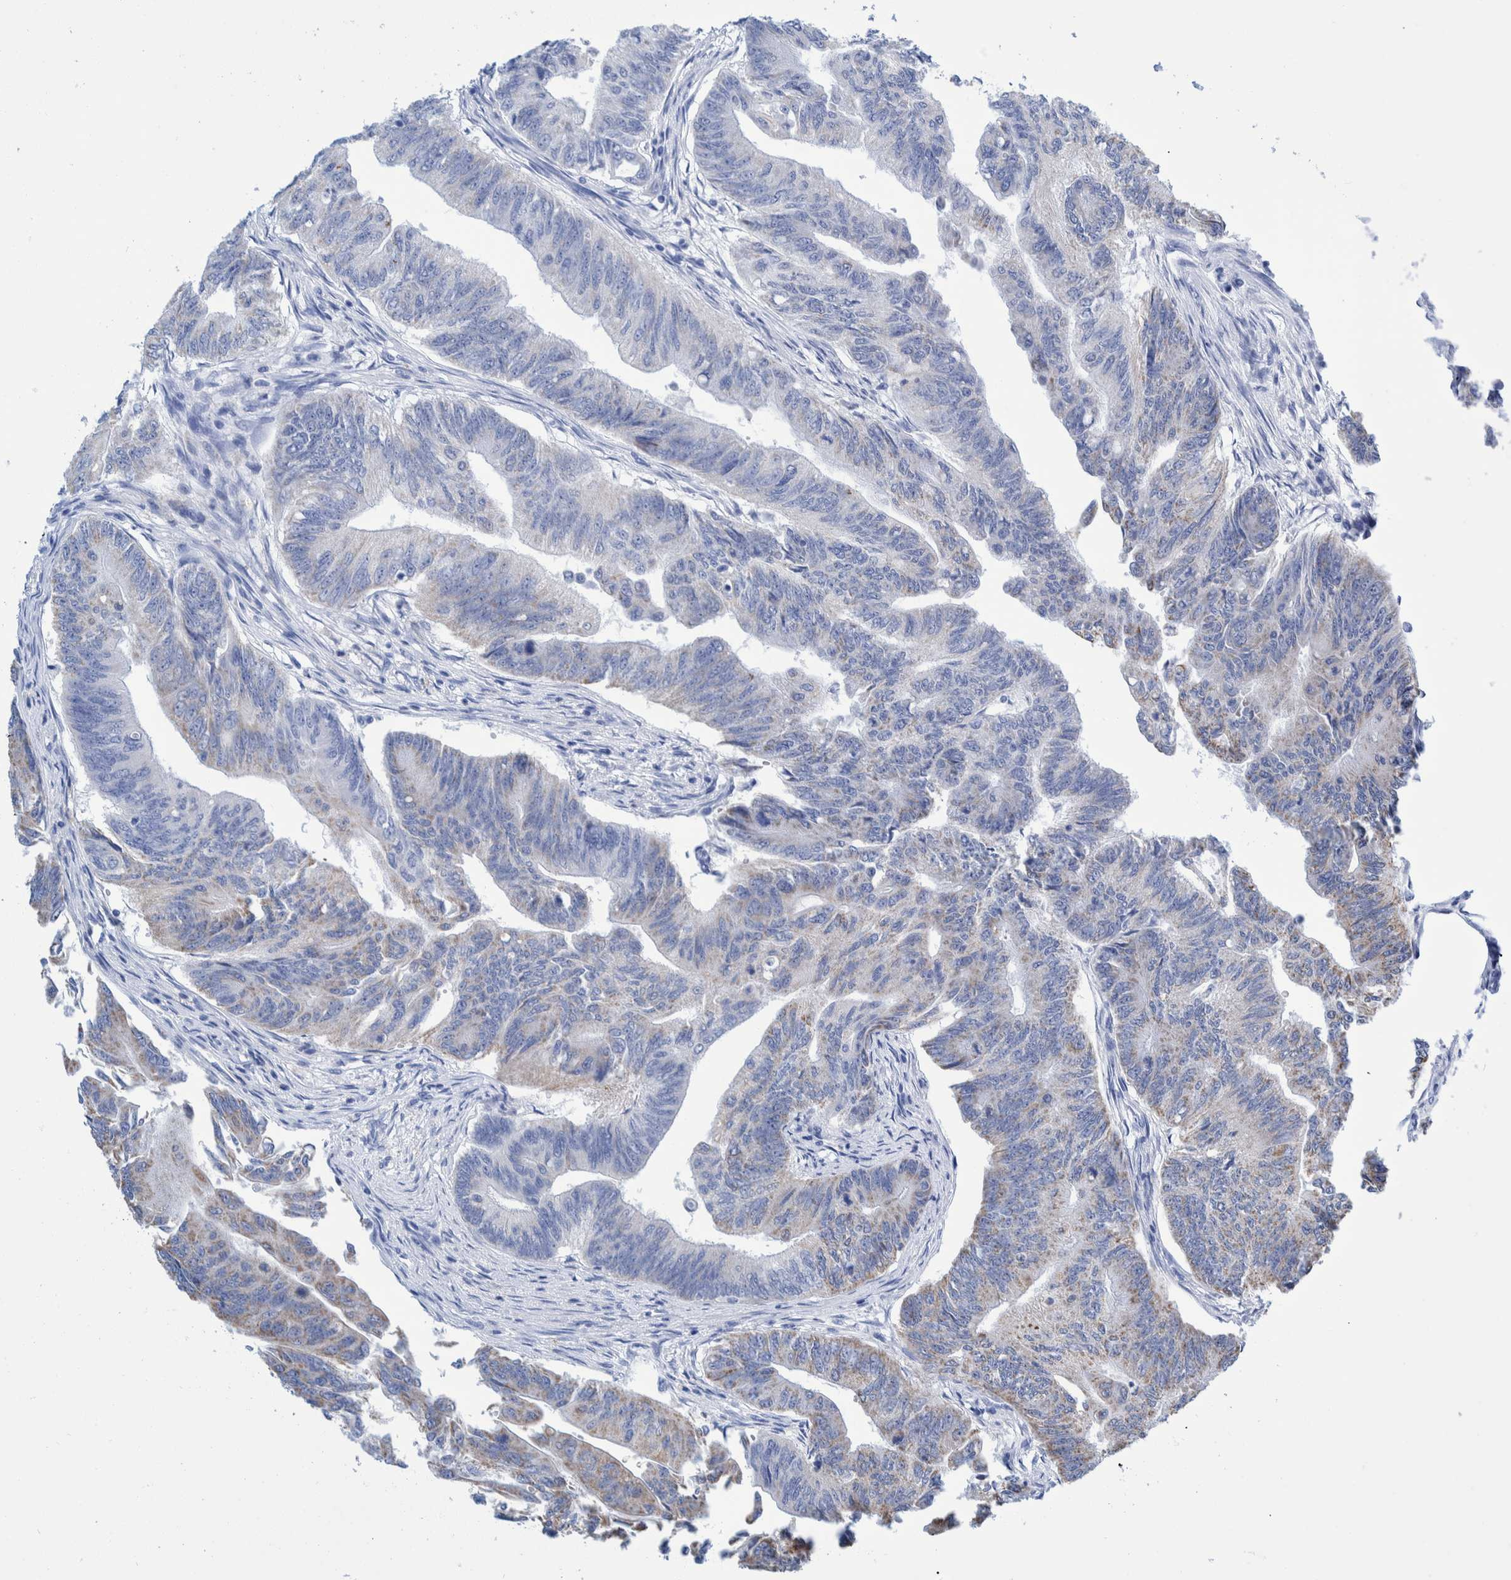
{"staining": {"intensity": "weak", "quantity": "<25%", "location": "cytoplasmic/membranous"}, "tissue": "colorectal cancer", "cell_type": "Tumor cells", "image_type": "cancer", "snomed": [{"axis": "morphology", "description": "Adenoma, NOS"}, {"axis": "morphology", "description": "Adenocarcinoma, NOS"}, {"axis": "topography", "description": "Colon"}], "caption": "Immunohistochemistry (IHC) image of neoplastic tissue: human colorectal adenoma stained with DAB (3,3'-diaminobenzidine) demonstrates no significant protein expression in tumor cells.", "gene": "KRT14", "patient": {"sex": "male", "age": 79}}